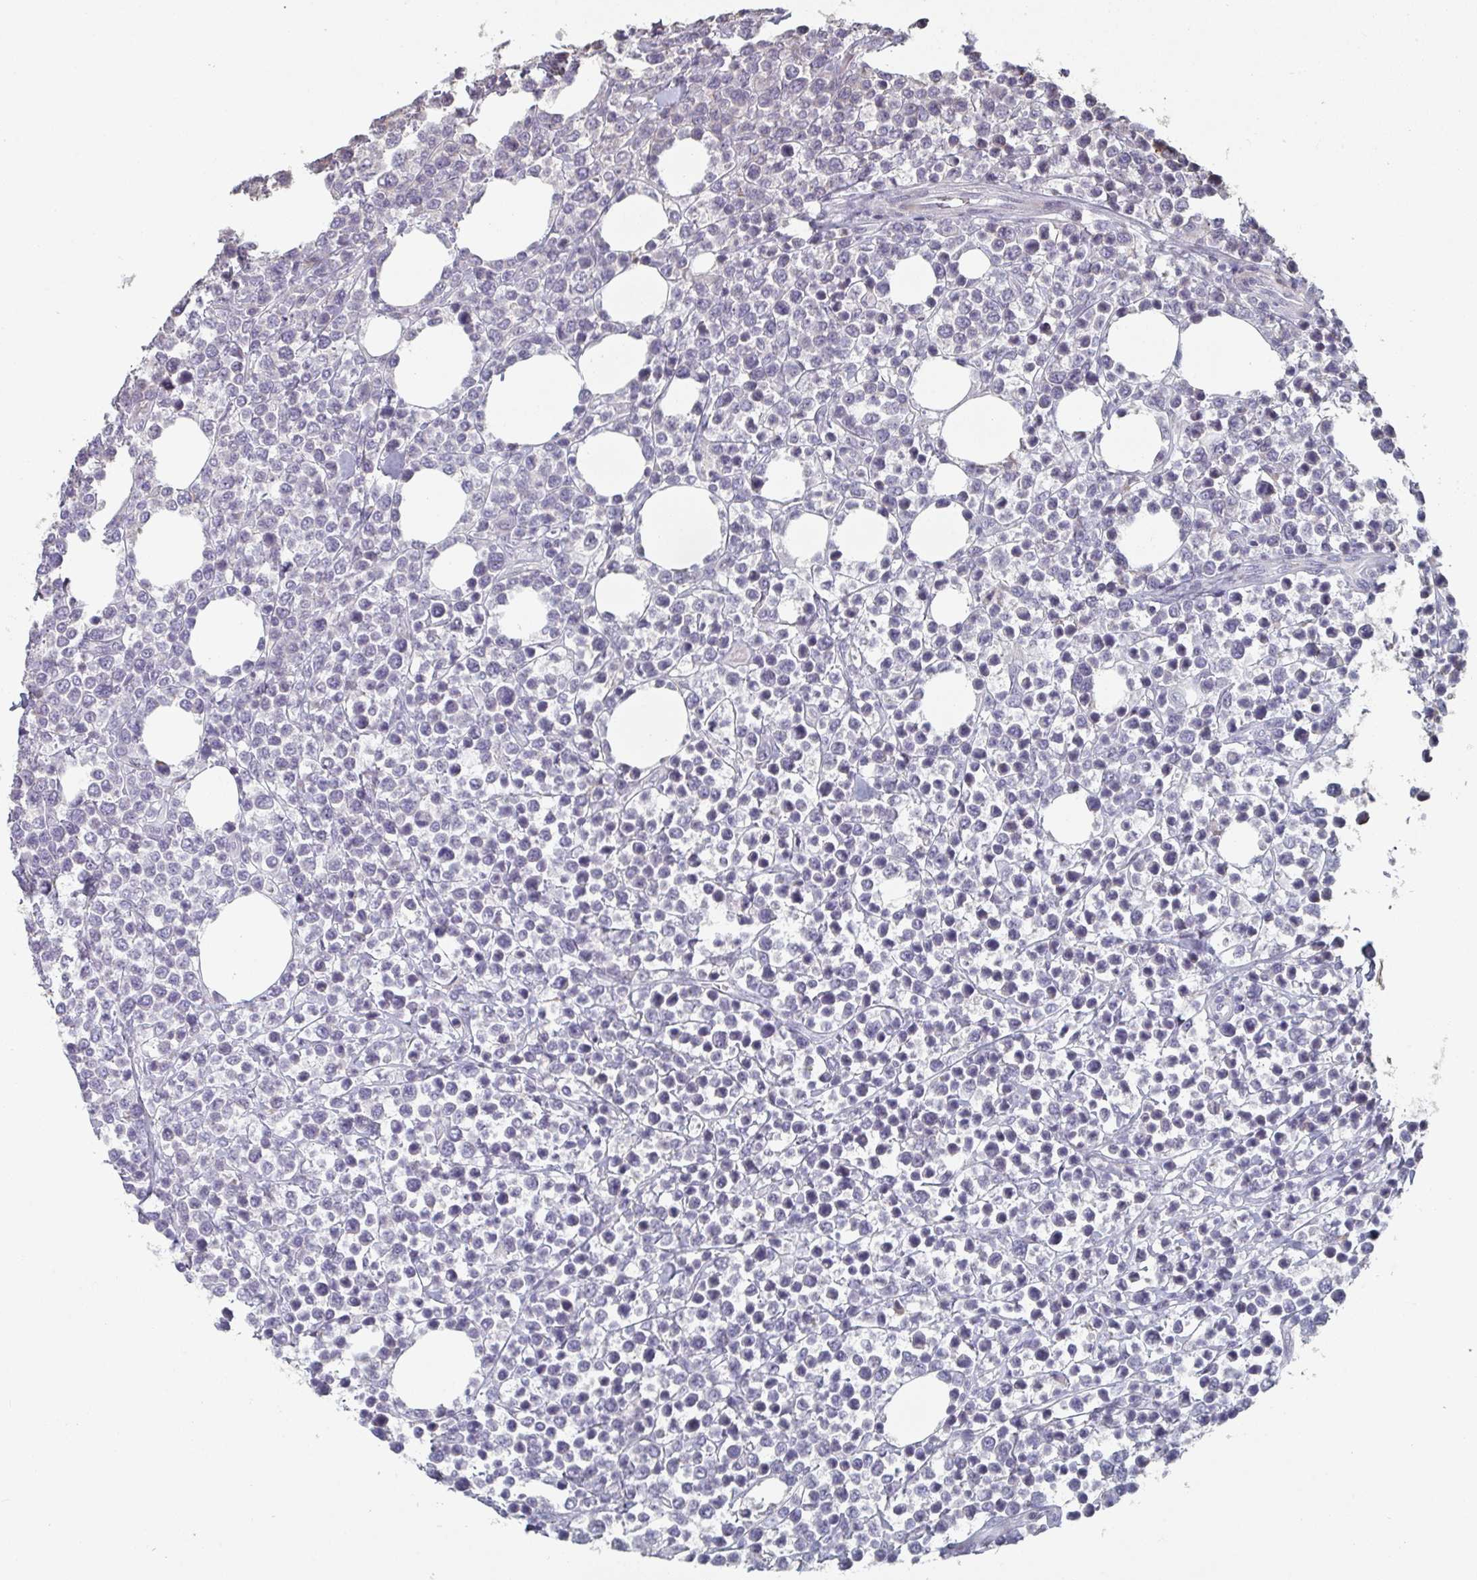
{"staining": {"intensity": "negative", "quantity": "none", "location": "none"}, "tissue": "lymphoma", "cell_type": "Tumor cells", "image_type": "cancer", "snomed": [{"axis": "morphology", "description": "Malignant lymphoma, non-Hodgkin's type, High grade"}, {"axis": "topography", "description": "Soft tissue"}], "caption": "This is an immunohistochemistry image of human malignant lymphoma, non-Hodgkin's type (high-grade). There is no positivity in tumor cells.", "gene": "A1CF", "patient": {"sex": "female", "age": 56}}